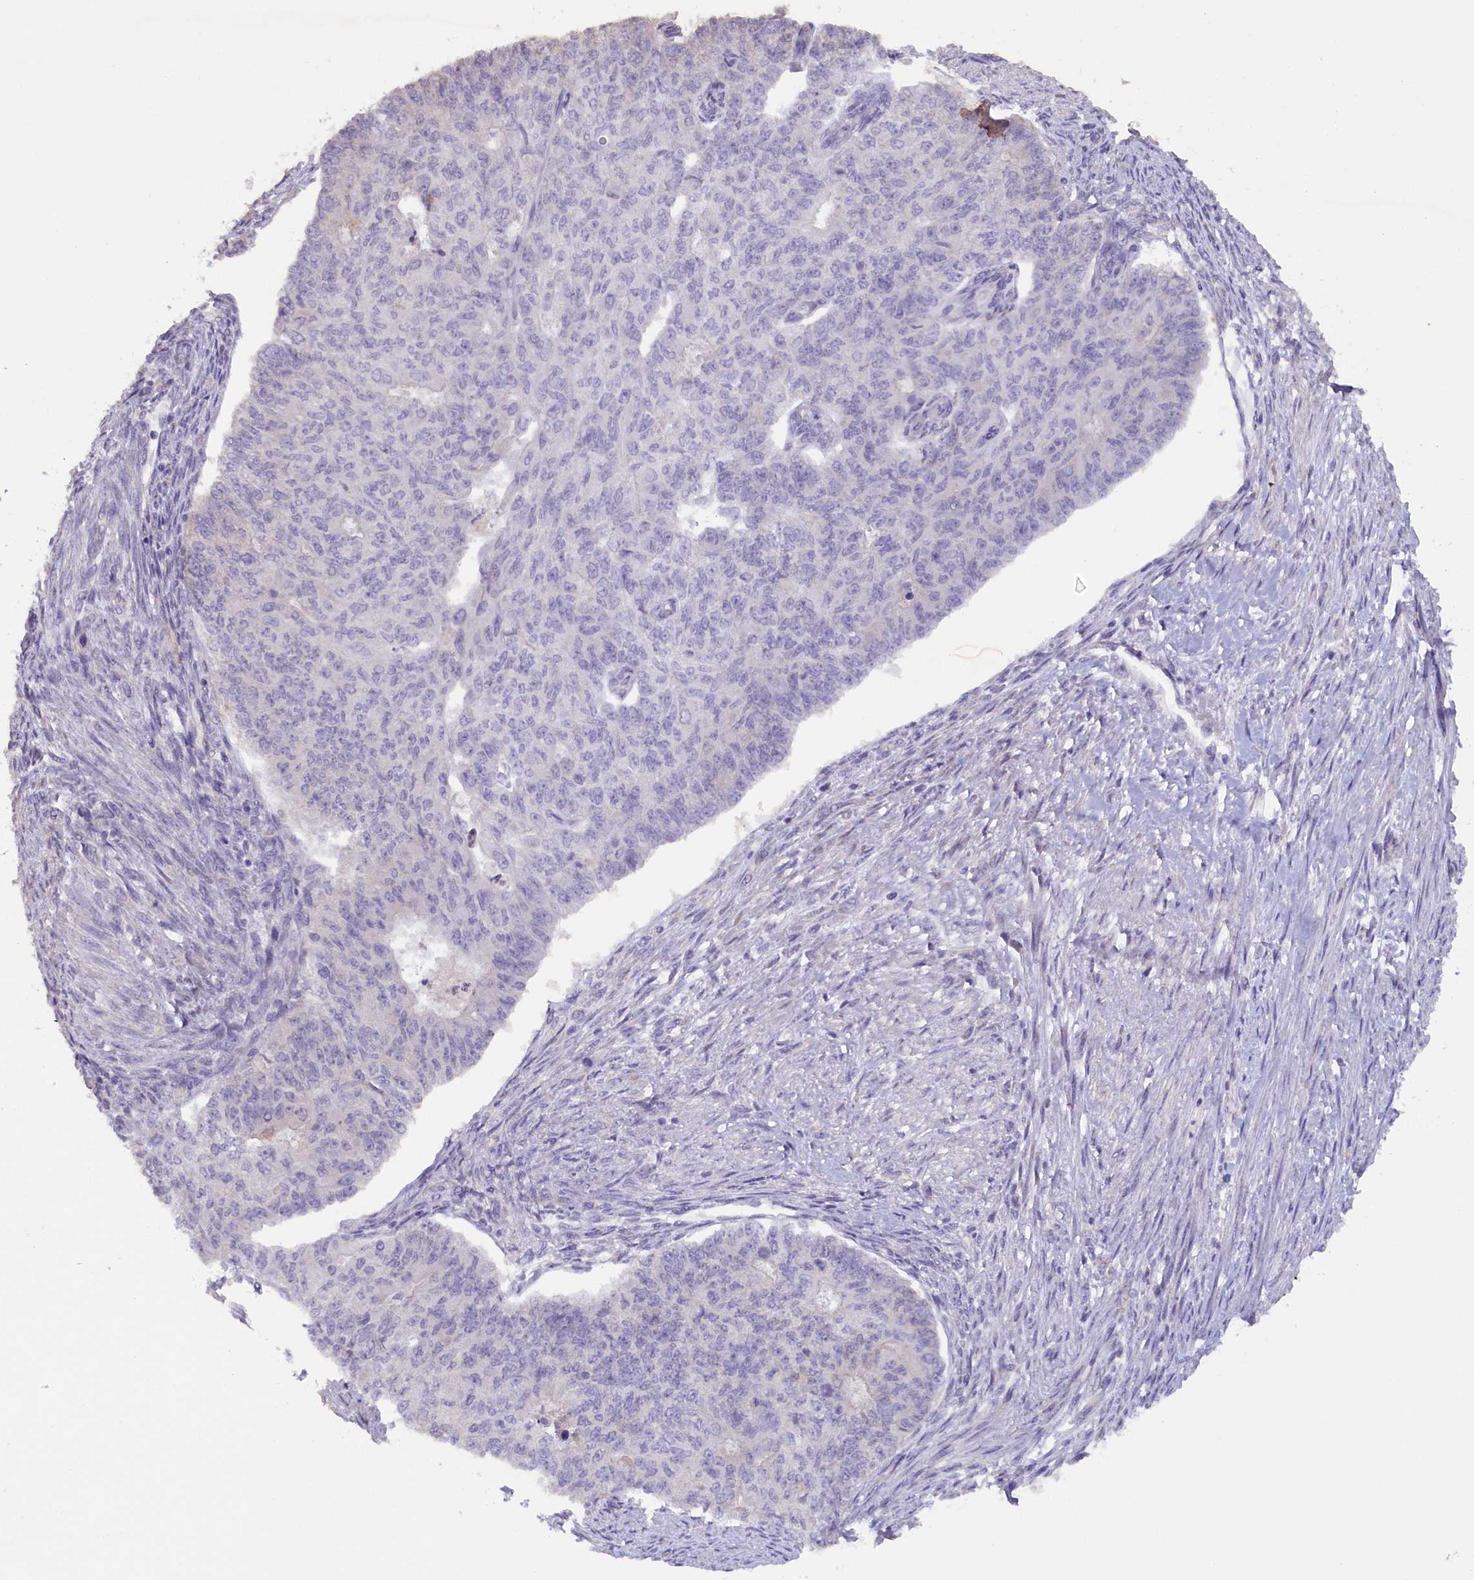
{"staining": {"intensity": "negative", "quantity": "none", "location": "none"}, "tissue": "endometrial cancer", "cell_type": "Tumor cells", "image_type": "cancer", "snomed": [{"axis": "morphology", "description": "Adenocarcinoma, NOS"}, {"axis": "topography", "description": "Endometrium"}], "caption": "High magnification brightfield microscopy of endometrial cancer (adenocarcinoma) stained with DAB (brown) and counterstained with hematoxylin (blue): tumor cells show no significant expression.", "gene": "ZSWIM4", "patient": {"sex": "female", "age": 32}}